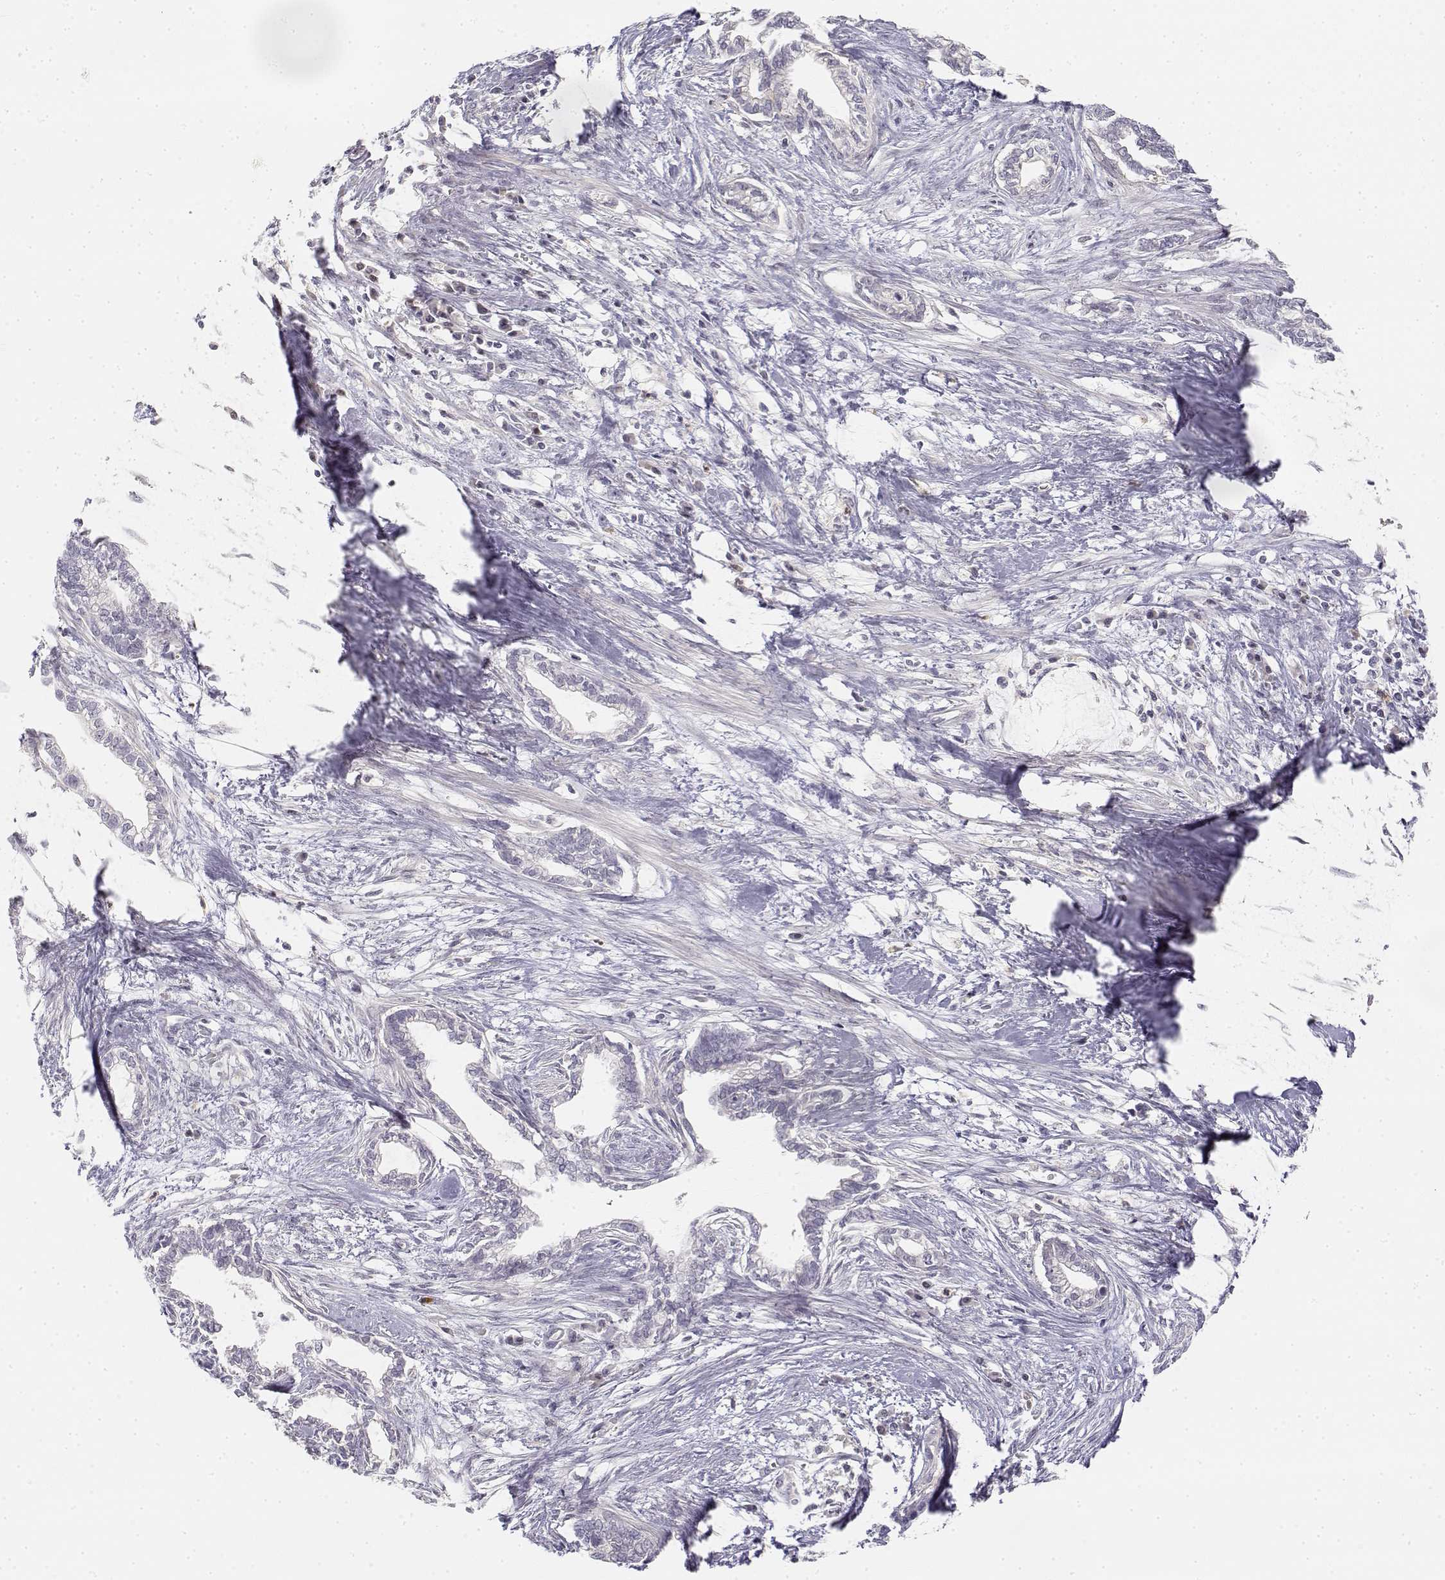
{"staining": {"intensity": "negative", "quantity": "none", "location": "none"}, "tissue": "cervical cancer", "cell_type": "Tumor cells", "image_type": "cancer", "snomed": [{"axis": "morphology", "description": "Adenocarcinoma, NOS"}, {"axis": "topography", "description": "Cervix"}], "caption": "Tumor cells show no significant positivity in adenocarcinoma (cervical). Nuclei are stained in blue.", "gene": "GLIPR1L2", "patient": {"sex": "female", "age": 62}}